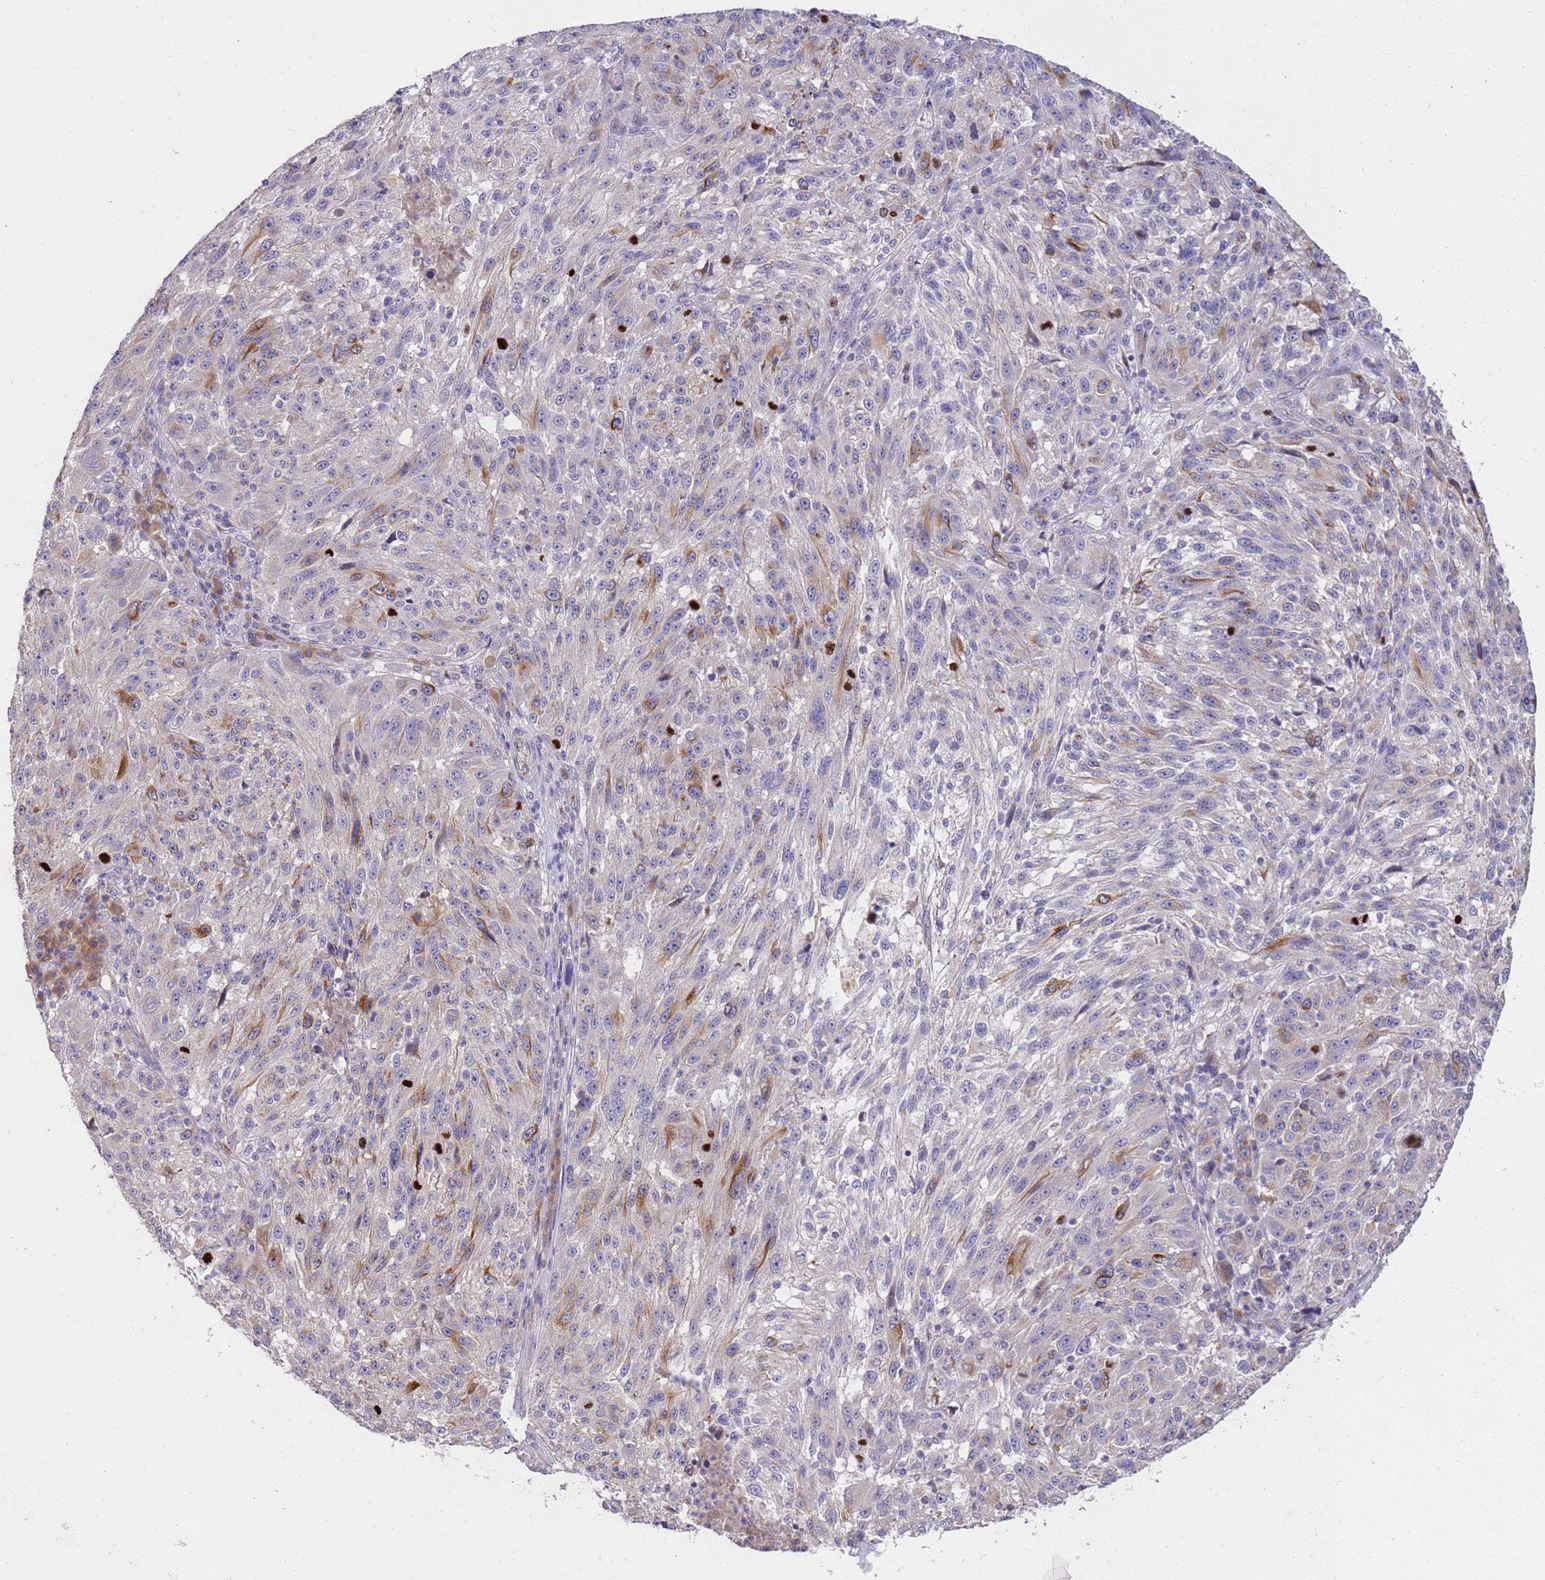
{"staining": {"intensity": "negative", "quantity": "none", "location": "none"}, "tissue": "melanoma", "cell_type": "Tumor cells", "image_type": "cancer", "snomed": [{"axis": "morphology", "description": "Malignant melanoma, NOS"}, {"axis": "topography", "description": "Skin"}], "caption": "The immunohistochemistry image has no significant positivity in tumor cells of melanoma tissue.", "gene": "NMUR2", "patient": {"sex": "male", "age": 53}}